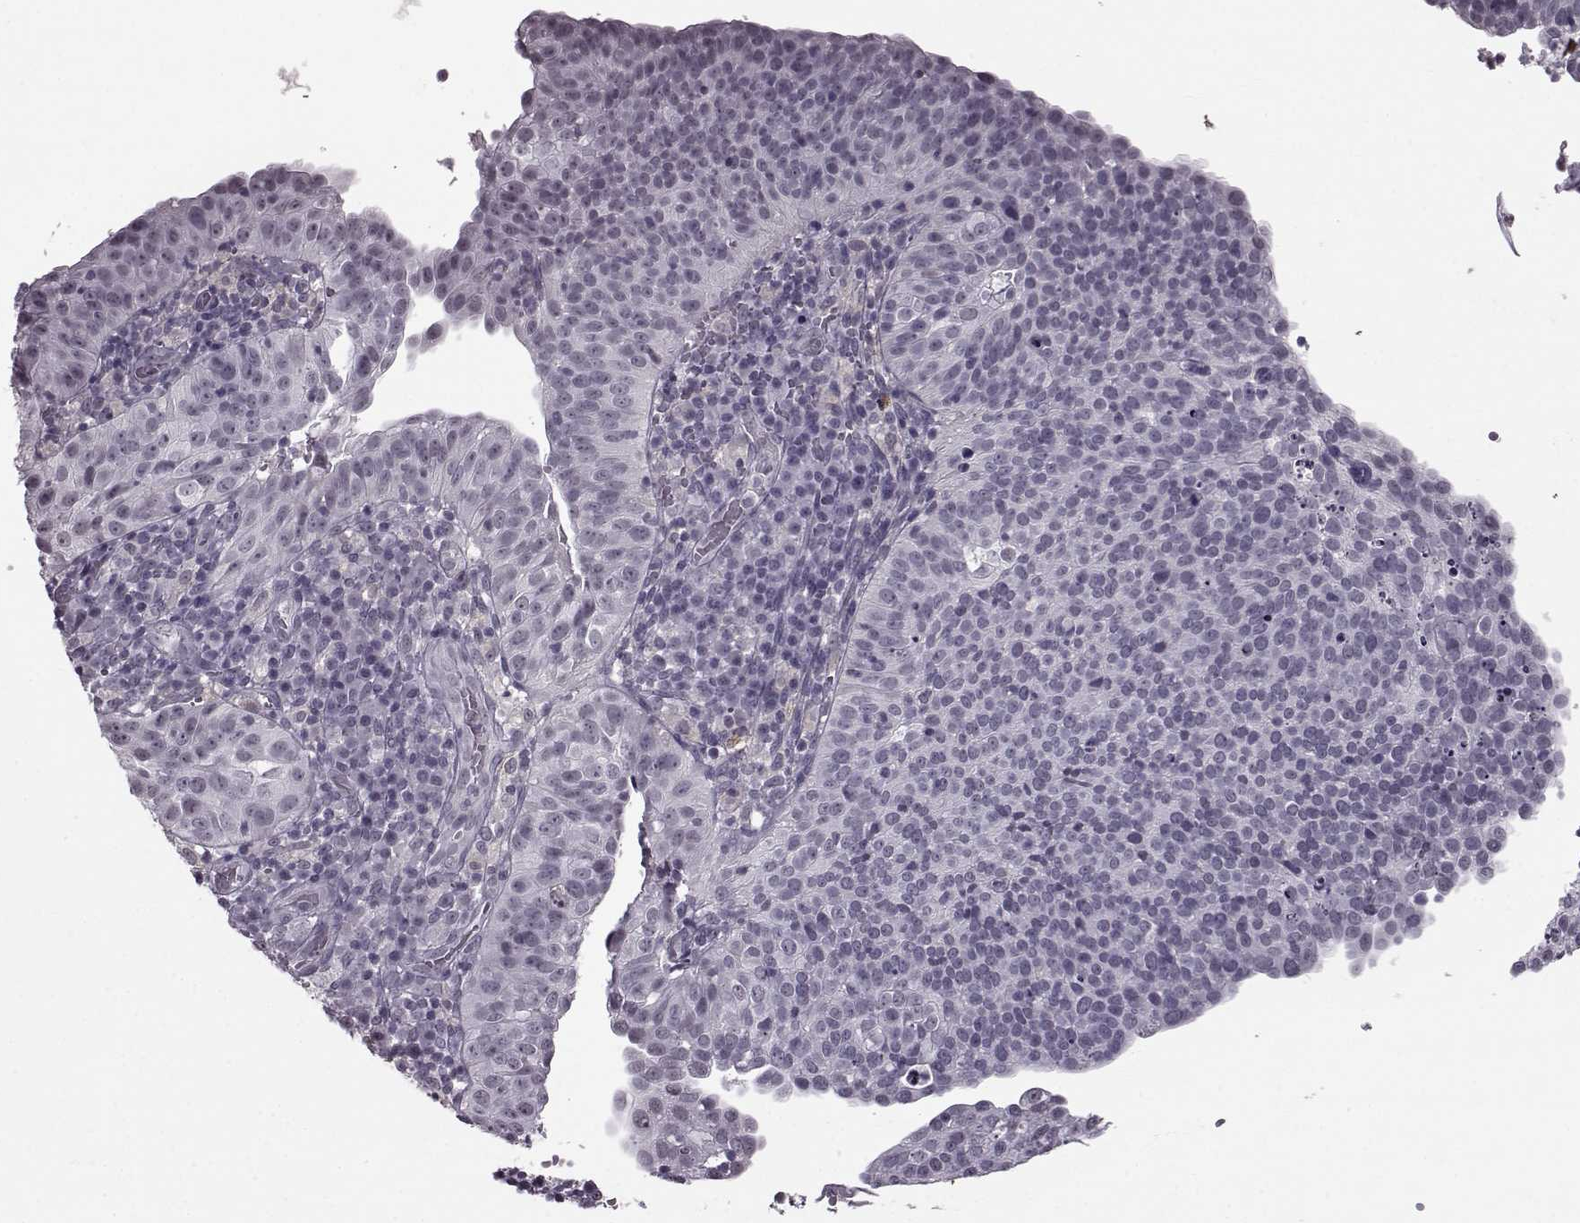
{"staining": {"intensity": "negative", "quantity": "none", "location": "none"}, "tissue": "cervical cancer", "cell_type": "Tumor cells", "image_type": "cancer", "snomed": [{"axis": "morphology", "description": "Squamous cell carcinoma, NOS"}, {"axis": "topography", "description": "Cervix"}], "caption": "Micrograph shows no protein staining in tumor cells of cervical squamous cell carcinoma tissue.", "gene": "SLC28A2", "patient": {"sex": "female", "age": 39}}